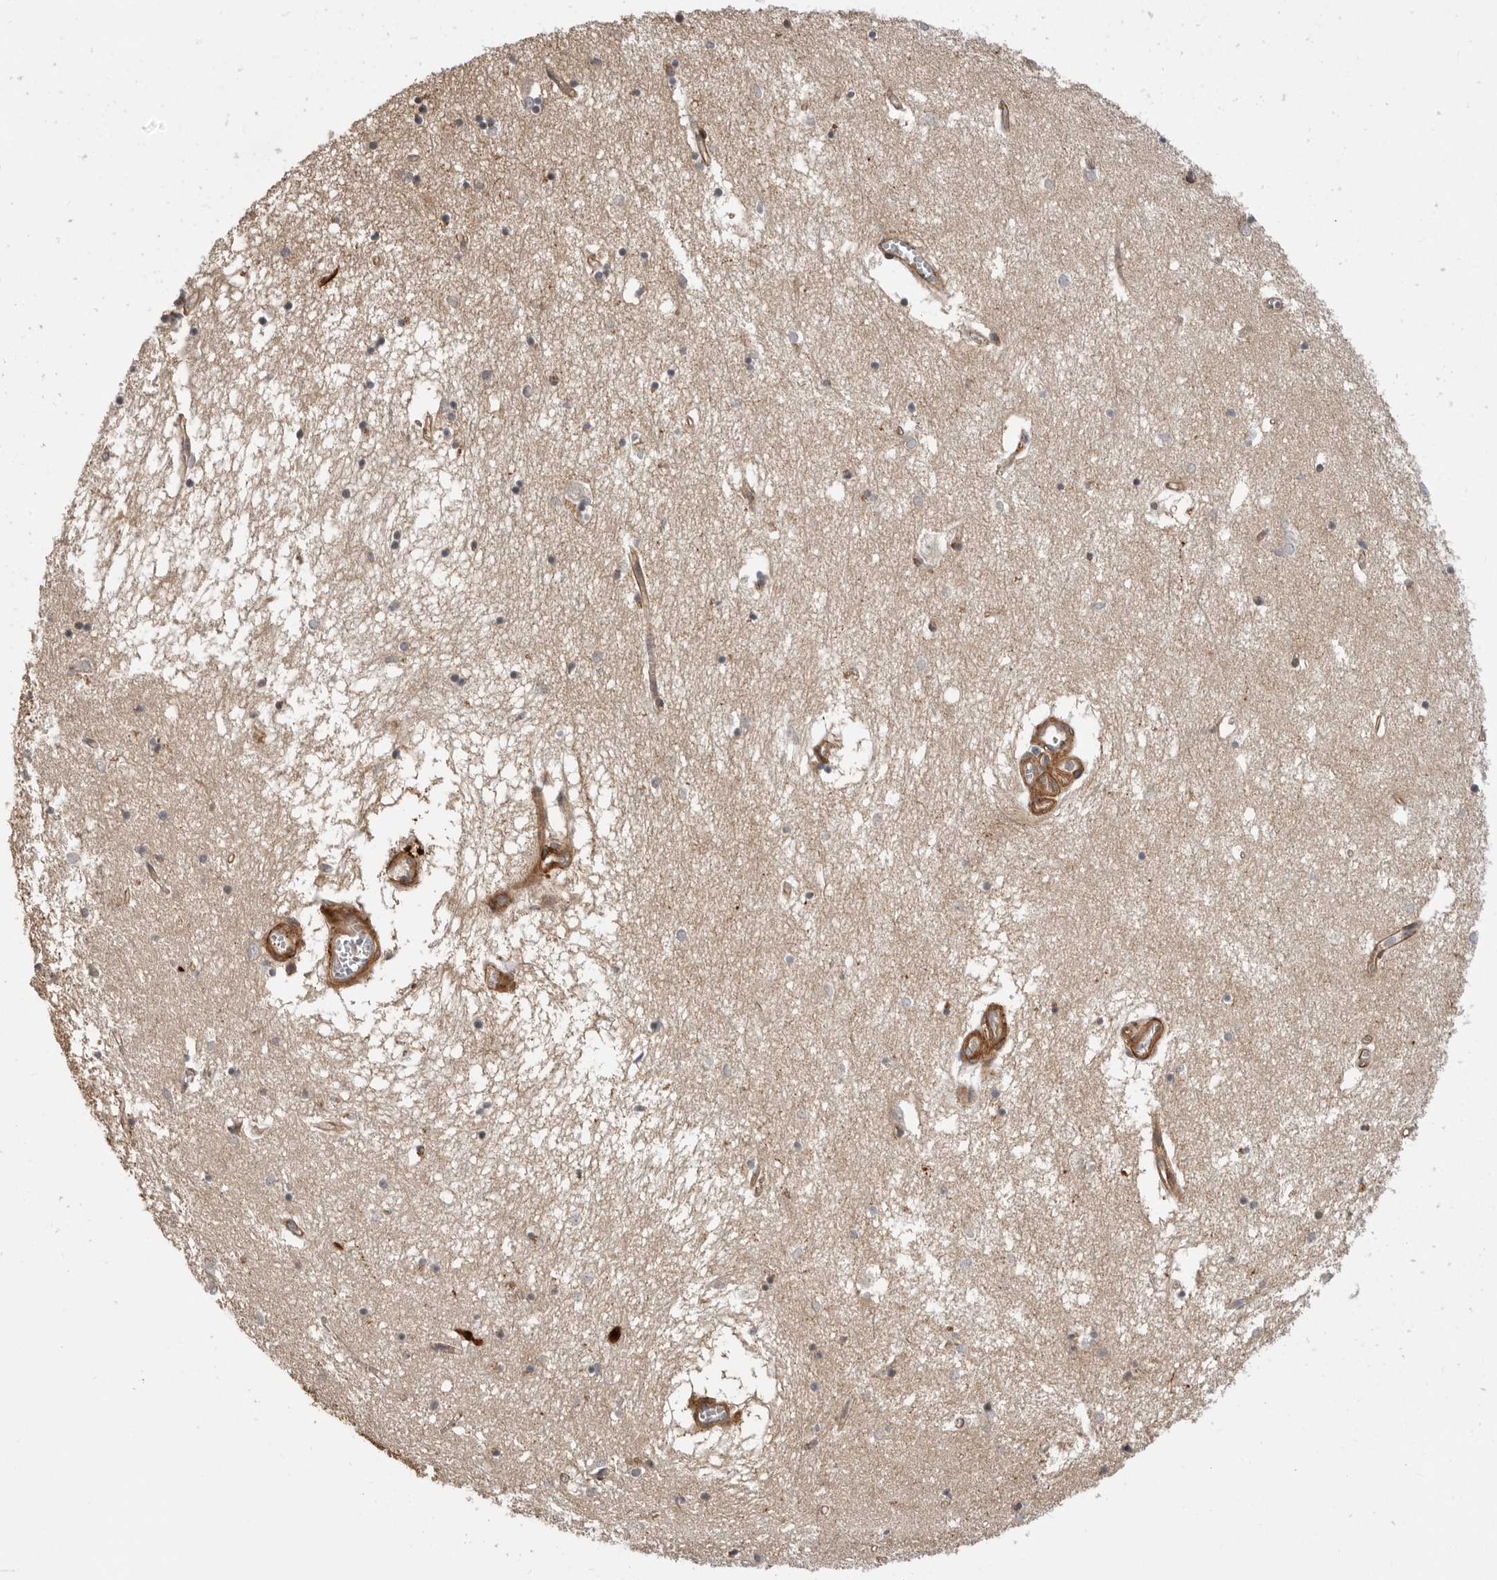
{"staining": {"intensity": "weak", "quantity": "25%-75%", "location": "cytoplasmic/membranous"}, "tissue": "hippocampus", "cell_type": "Glial cells", "image_type": "normal", "snomed": [{"axis": "morphology", "description": "Normal tissue, NOS"}, {"axis": "topography", "description": "Hippocampus"}], "caption": "Glial cells display weak cytoplasmic/membranous expression in about 25%-75% of cells in unremarkable hippocampus.", "gene": "TRIM56", "patient": {"sex": "male", "age": 70}}